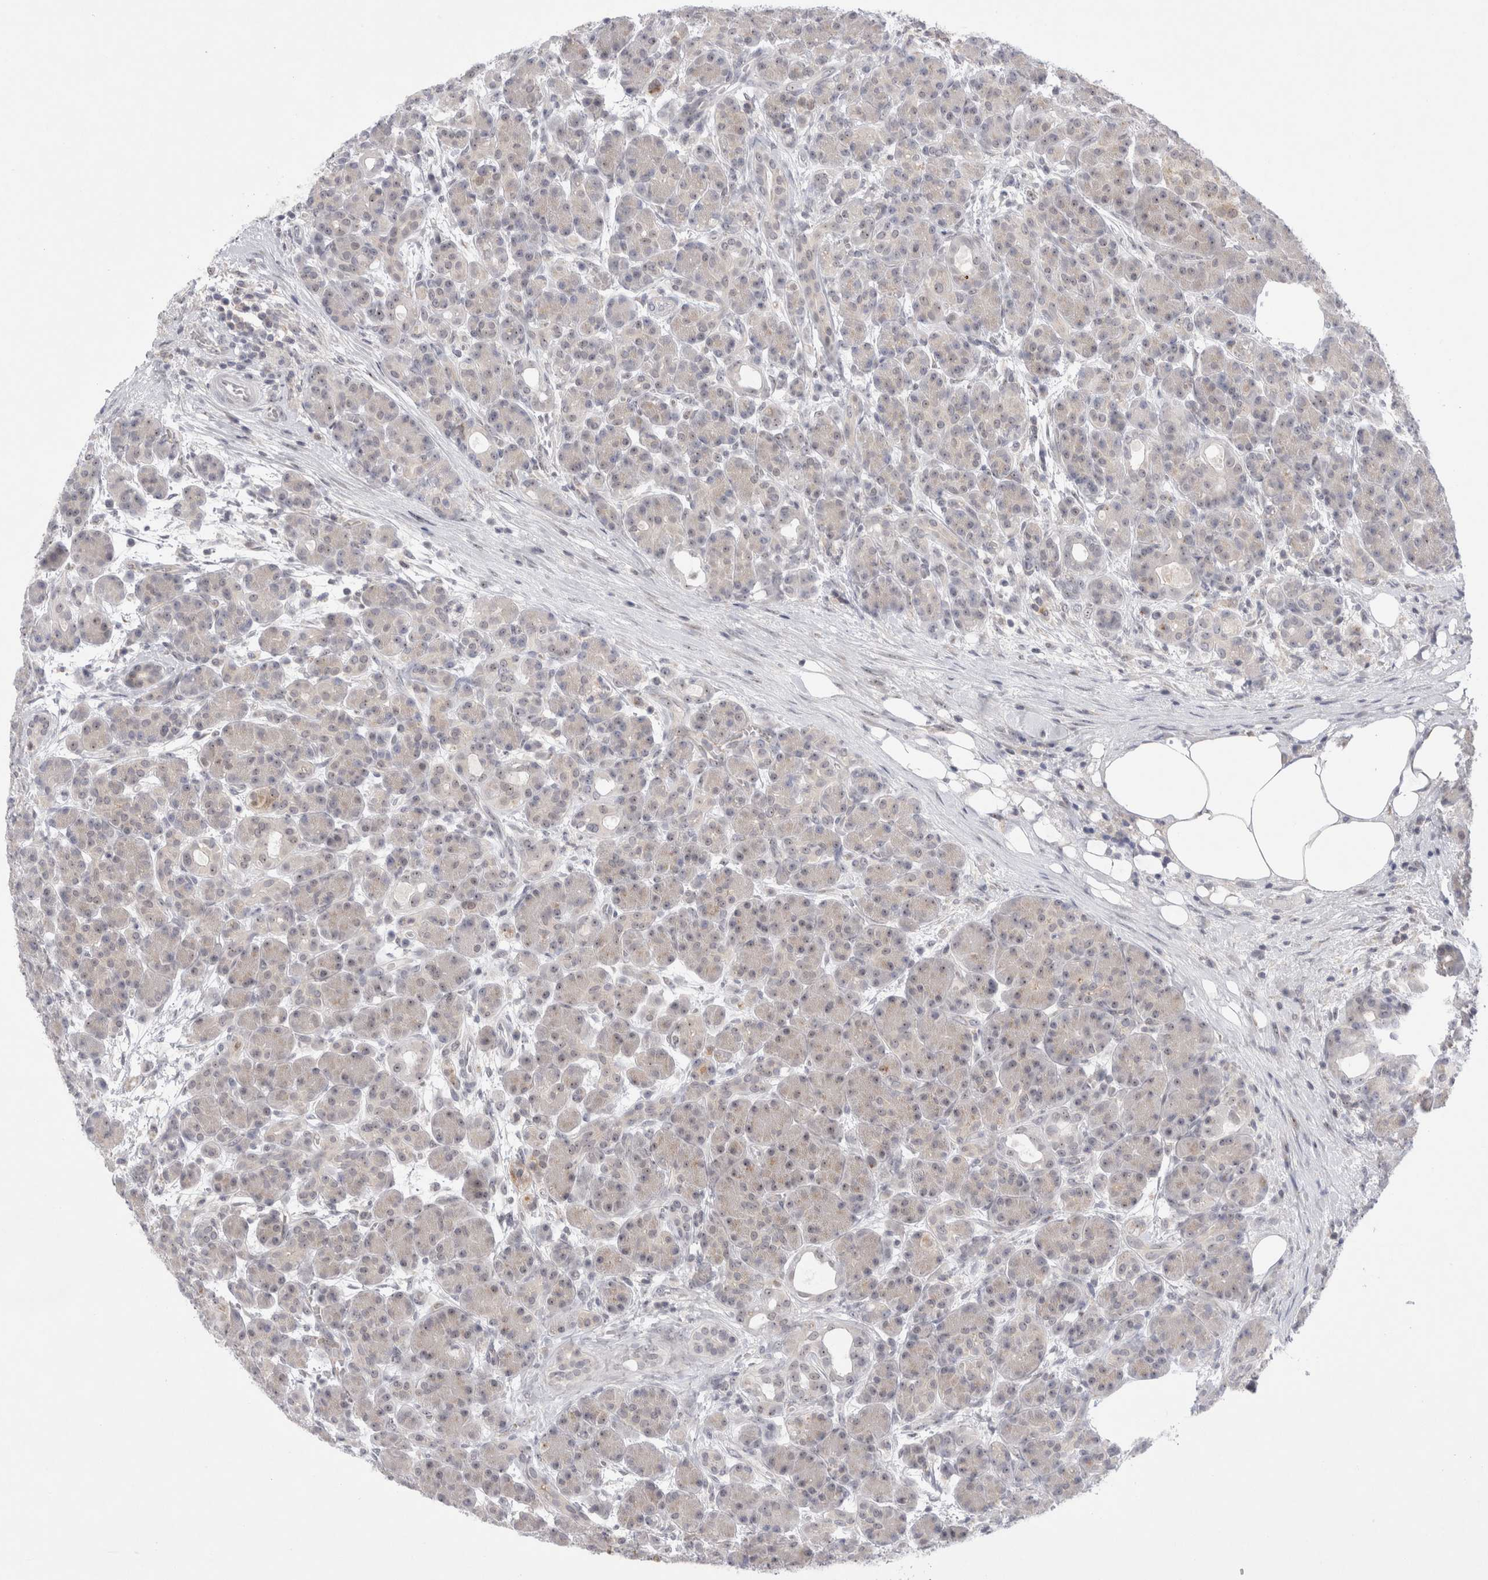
{"staining": {"intensity": "weak", "quantity": "25%-75%", "location": "nuclear"}, "tissue": "pancreas", "cell_type": "Exocrine glandular cells", "image_type": "normal", "snomed": [{"axis": "morphology", "description": "Normal tissue, NOS"}, {"axis": "topography", "description": "Pancreas"}], "caption": "Normal pancreas displays weak nuclear expression in about 25%-75% of exocrine glandular cells.", "gene": "CERS5", "patient": {"sex": "male", "age": 63}}